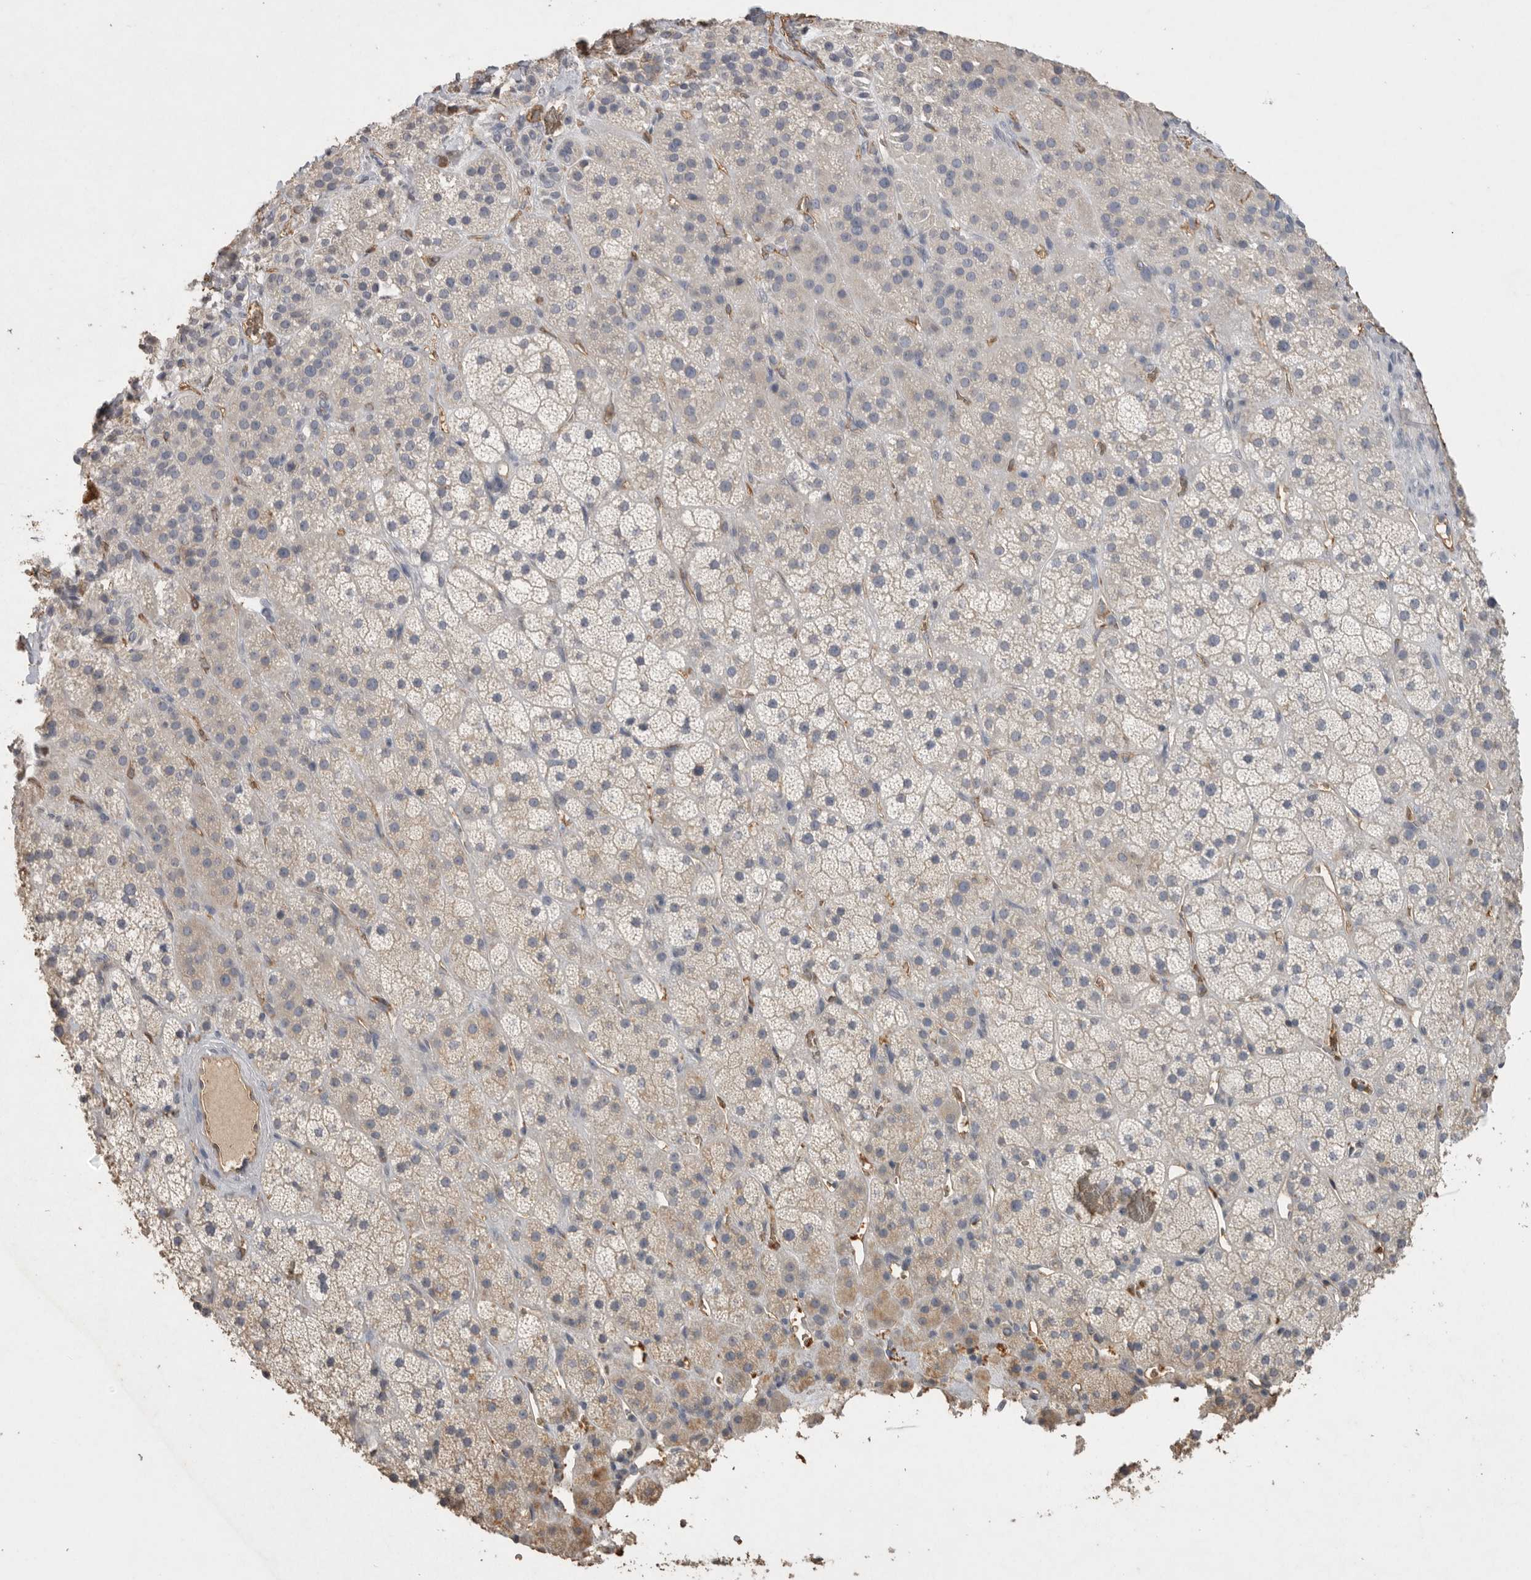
{"staining": {"intensity": "weak", "quantity": "<25%", "location": "cytoplasmic/membranous"}, "tissue": "adrenal gland", "cell_type": "Glandular cells", "image_type": "normal", "snomed": [{"axis": "morphology", "description": "Normal tissue, NOS"}, {"axis": "topography", "description": "Adrenal gland"}], "caption": "This micrograph is of normal adrenal gland stained with IHC to label a protein in brown with the nuclei are counter-stained blue. There is no expression in glandular cells. (DAB (3,3'-diaminobenzidine) IHC visualized using brightfield microscopy, high magnification).", "gene": "IL27", "patient": {"sex": "male", "age": 57}}